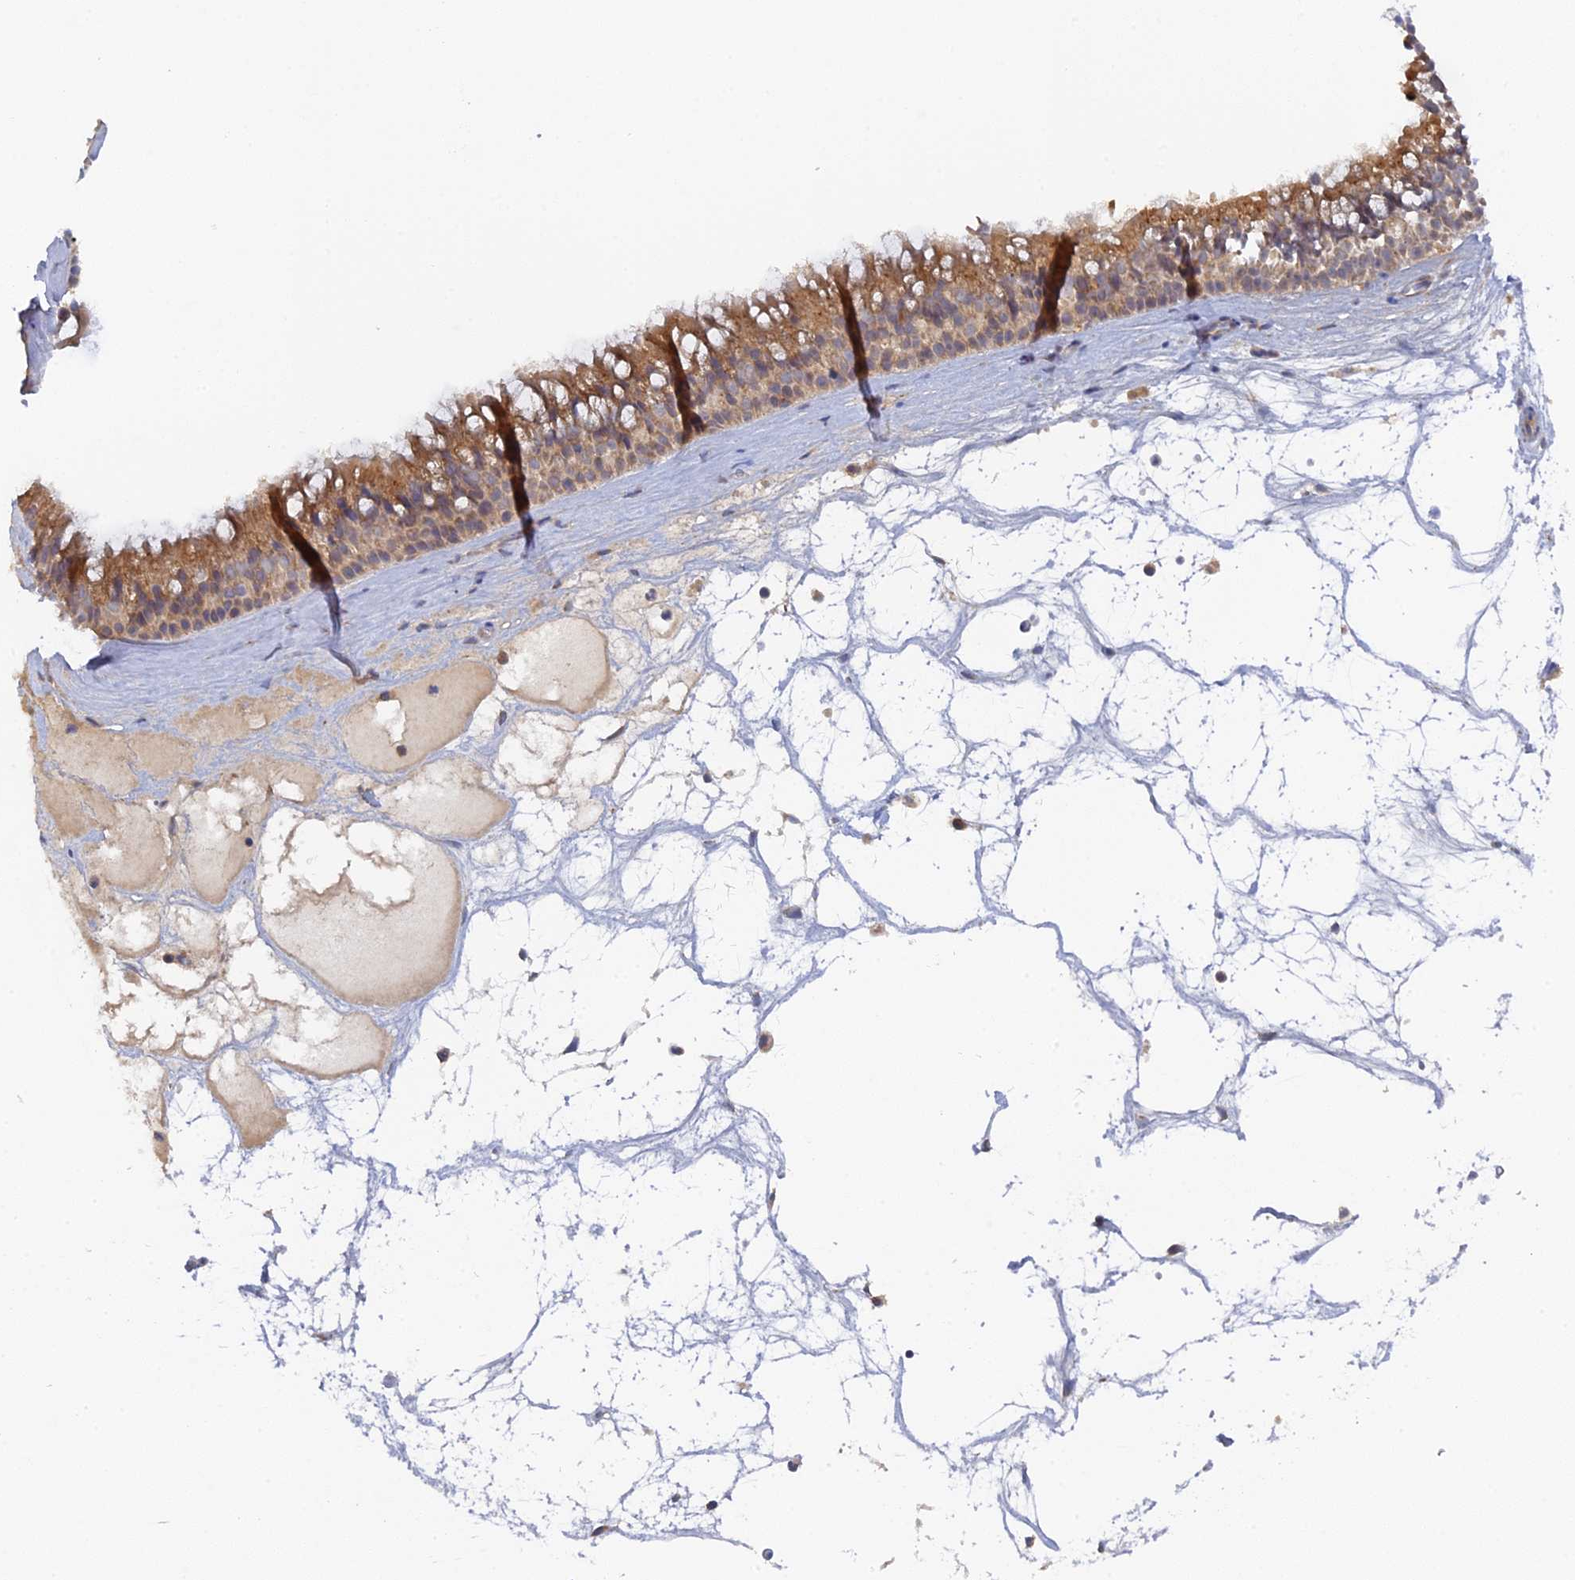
{"staining": {"intensity": "moderate", "quantity": ">75%", "location": "cytoplasmic/membranous"}, "tissue": "nasopharynx", "cell_type": "Respiratory epithelial cells", "image_type": "normal", "snomed": [{"axis": "morphology", "description": "Normal tissue, NOS"}, {"axis": "topography", "description": "Nasopharynx"}], "caption": "Protein expression analysis of unremarkable nasopharynx shows moderate cytoplasmic/membranous expression in approximately >75% of respiratory epithelial cells. (DAB (3,3'-diaminobenzidine) IHC, brown staining for protein, blue staining for nuclei).", "gene": "MIGA2", "patient": {"sex": "male", "age": 64}}